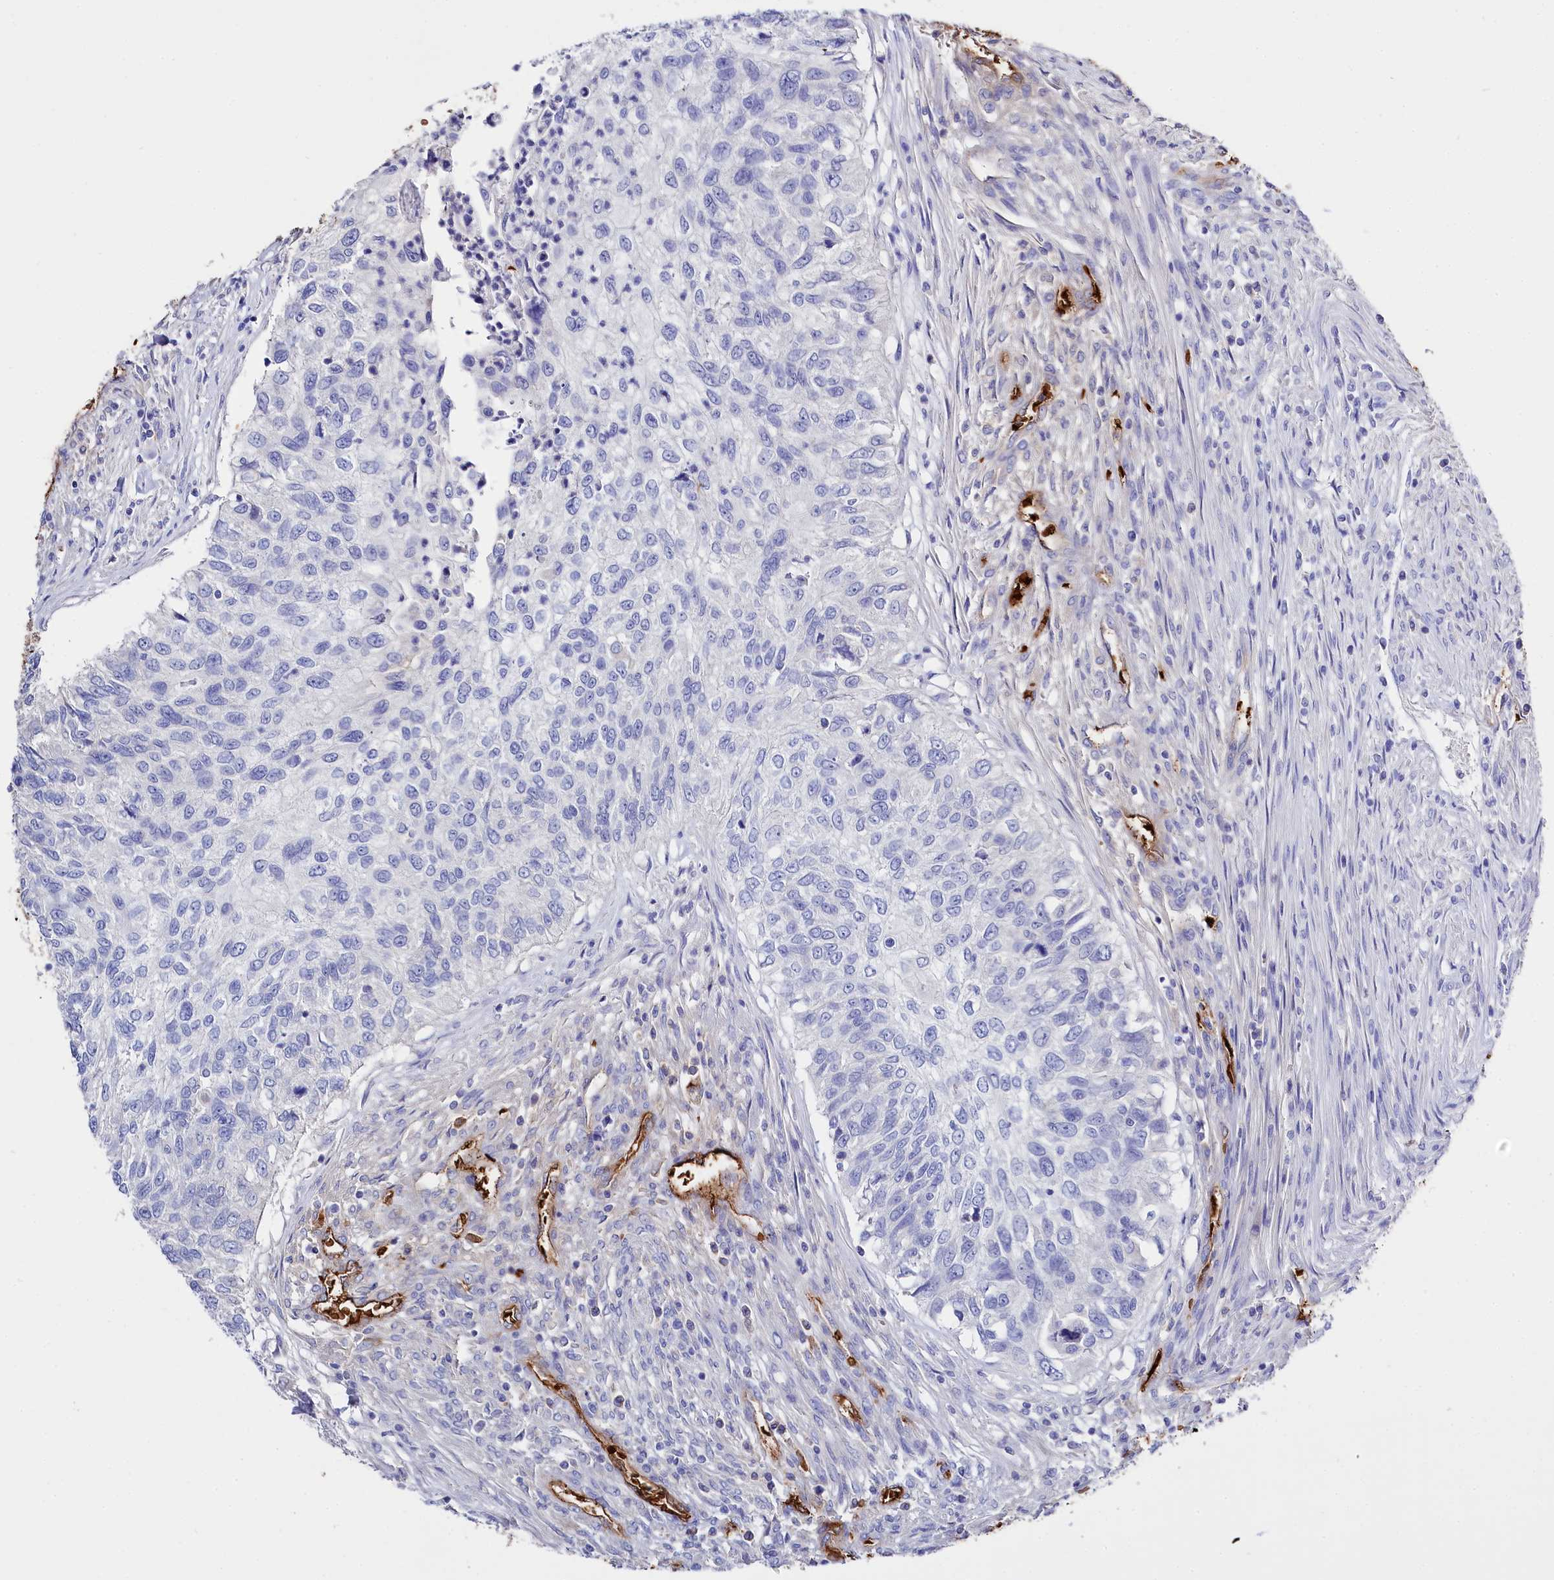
{"staining": {"intensity": "negative", "quantity": "none", "location": "none"}, "tissue": "urothelial cancer", "cell_type": "Tumor cells", "image_type": "cancer", "snomed": [{"axis": "morphology", "description": "Urothelial carcinoma, High grade"}, {"axis": "topography", "description": "Urinary bladder"}], "caption": "Tumor cells are negative for protein expression in human urothelial carcinoma (high-grade).", "gene": "RPUSD3", "patient": {"sex": "female", "age": 60}}